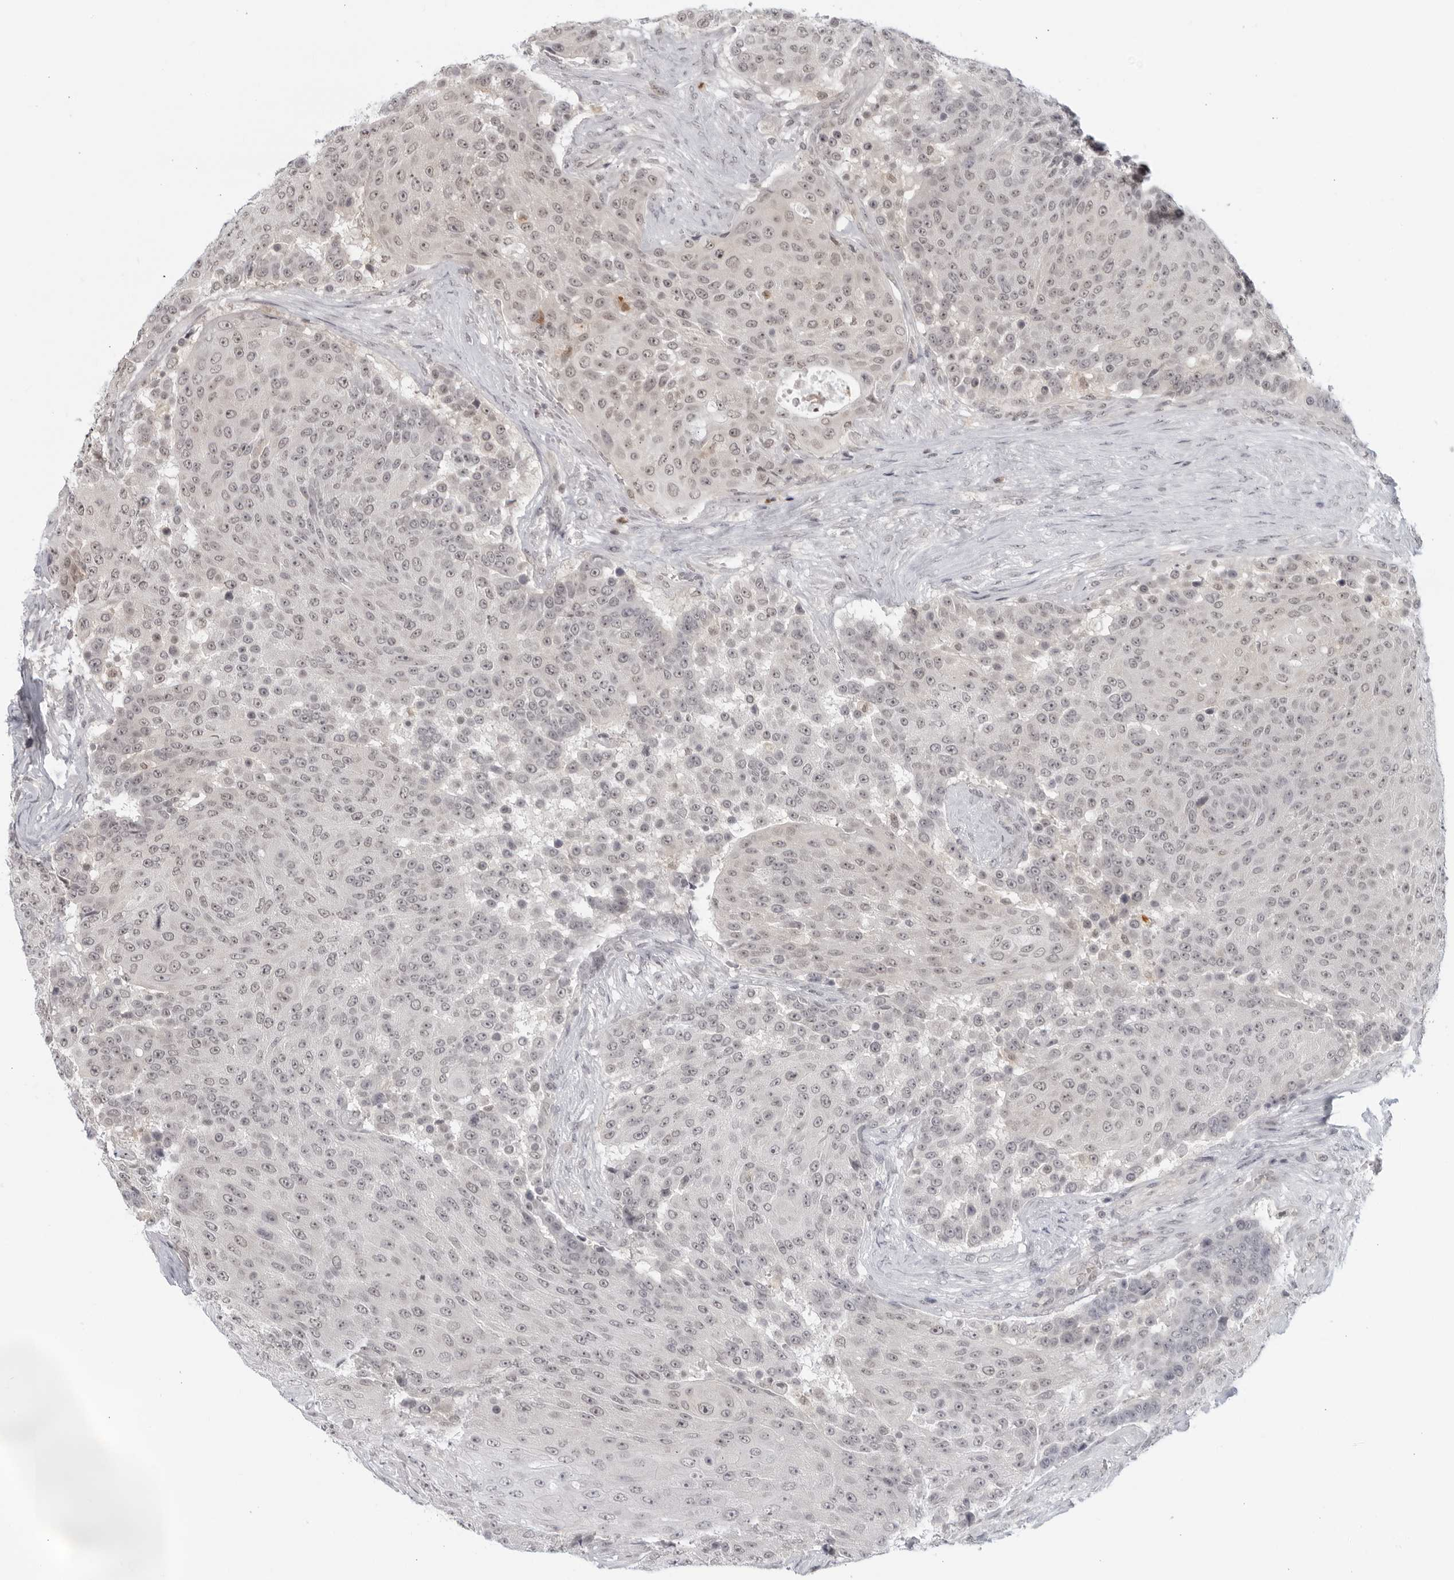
{"staining": {"intensity": "weak", "quantity": "<25%", "location": "nuclear"}, "tissue": "urothelial cancer", "cell_type": "Tumor cells", "image_type": "cancer", "snomed": [{"axis": "morphology", "description": "Urothelial carcinoma, High grade"}, {"axis": "topography", "description": "Urinary bladder"}], "caption": "Micrograph shows no protein expression in tumor cells of high-grade urothelial carcinoma tissue.", "gene": "CC2D1B", "patient": {"sex": "female", "age": 63}}